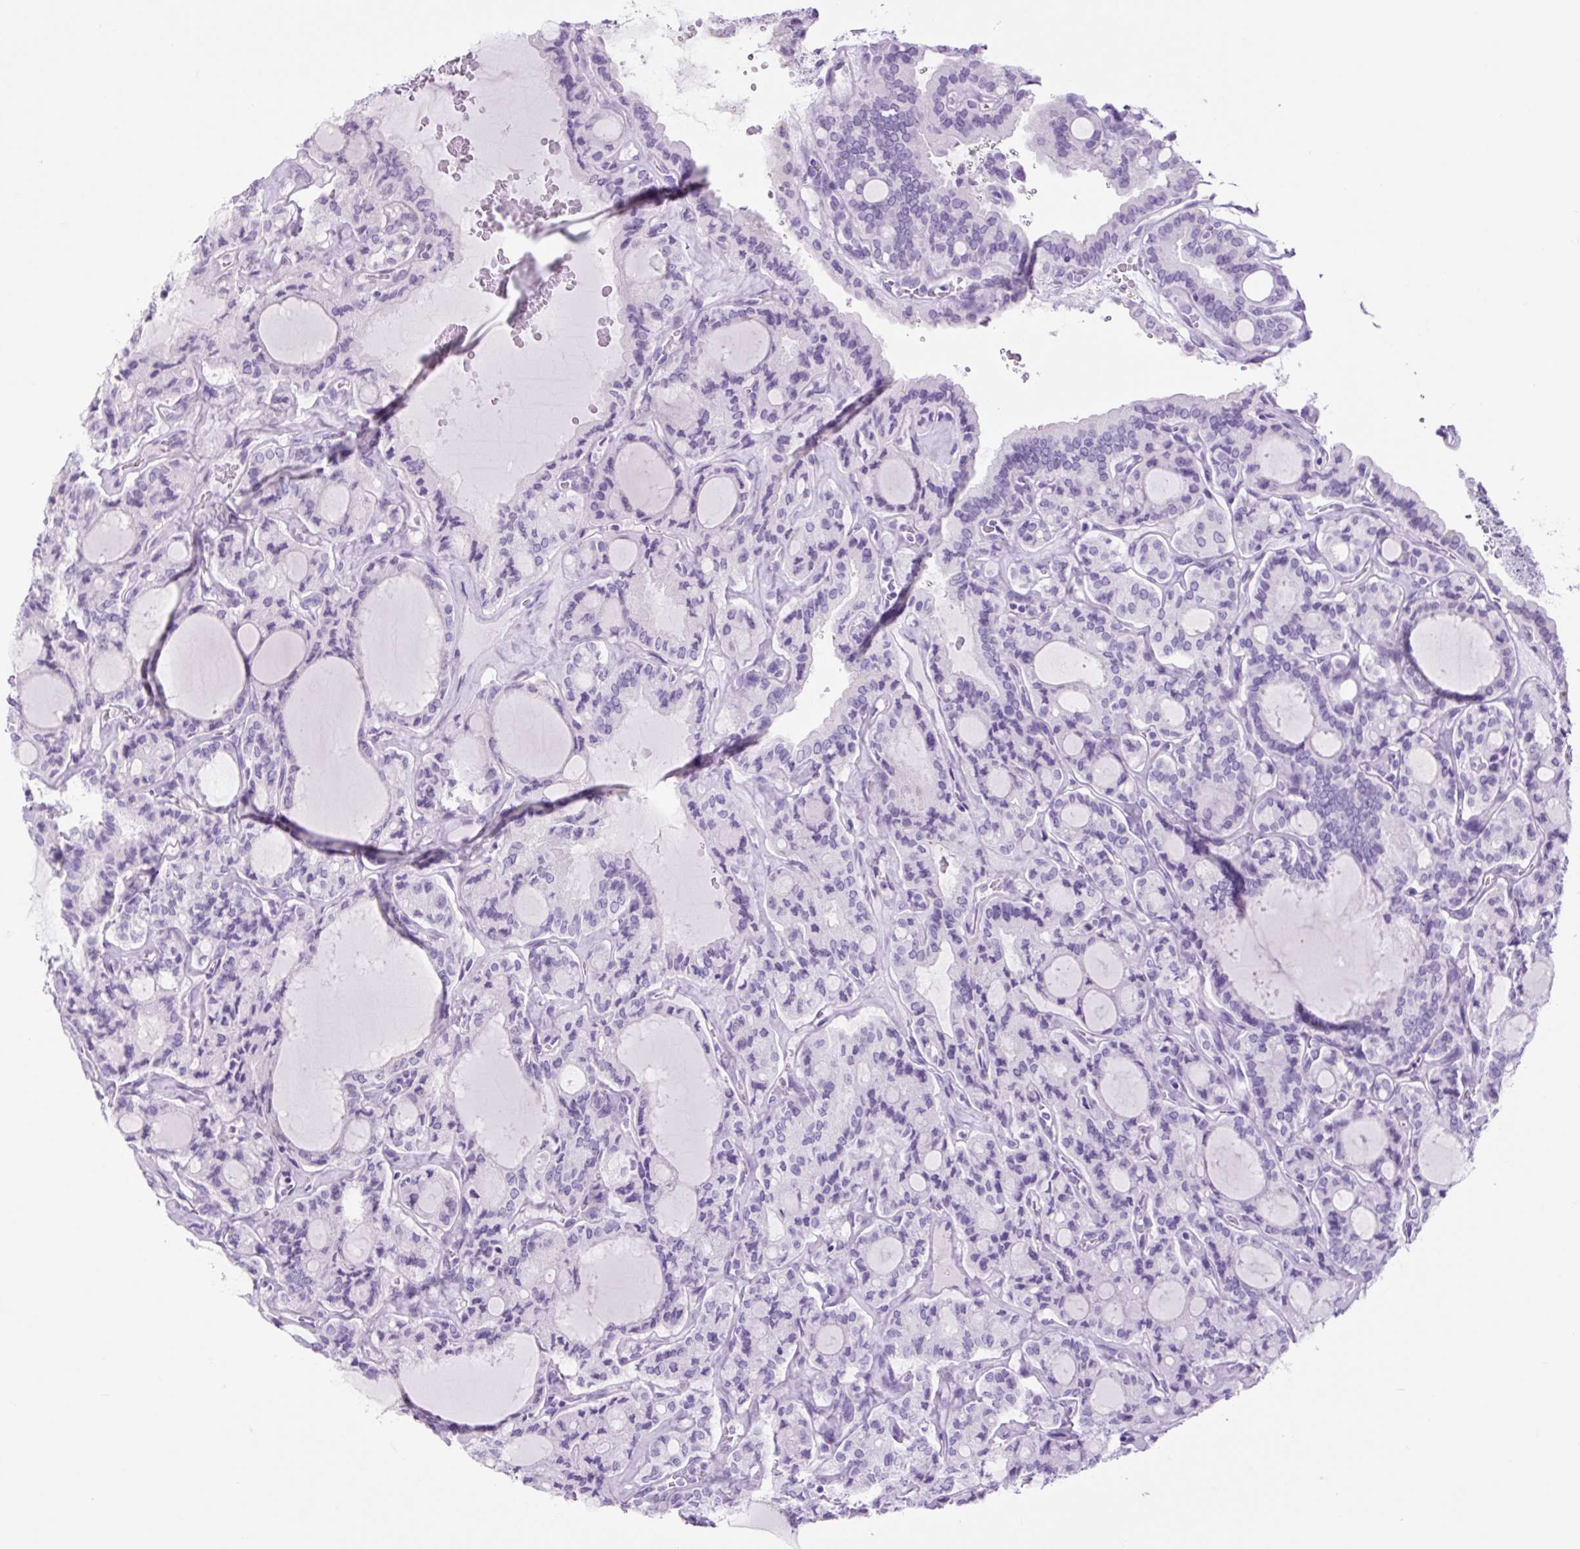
{"staining": {"intensity": "negative", "quantity": "none", "location": "none"}, "tissue": "thyroid cancer", "cell_type": "Tumor cells", "image_type": "cancer", "snomed": [{"axis": "morphology", "description": "Papillary adenocarcinoma, NOS"}, {"axis": "topography", "description": "Thyroid gland"}], "caption": "Immunohistochemical staining of human thyroid papillary adenocarcinoma shows no significant positivity in tumor cells.", "gene": "TFF2", "patient": {"sex": "male", "age": 87}}